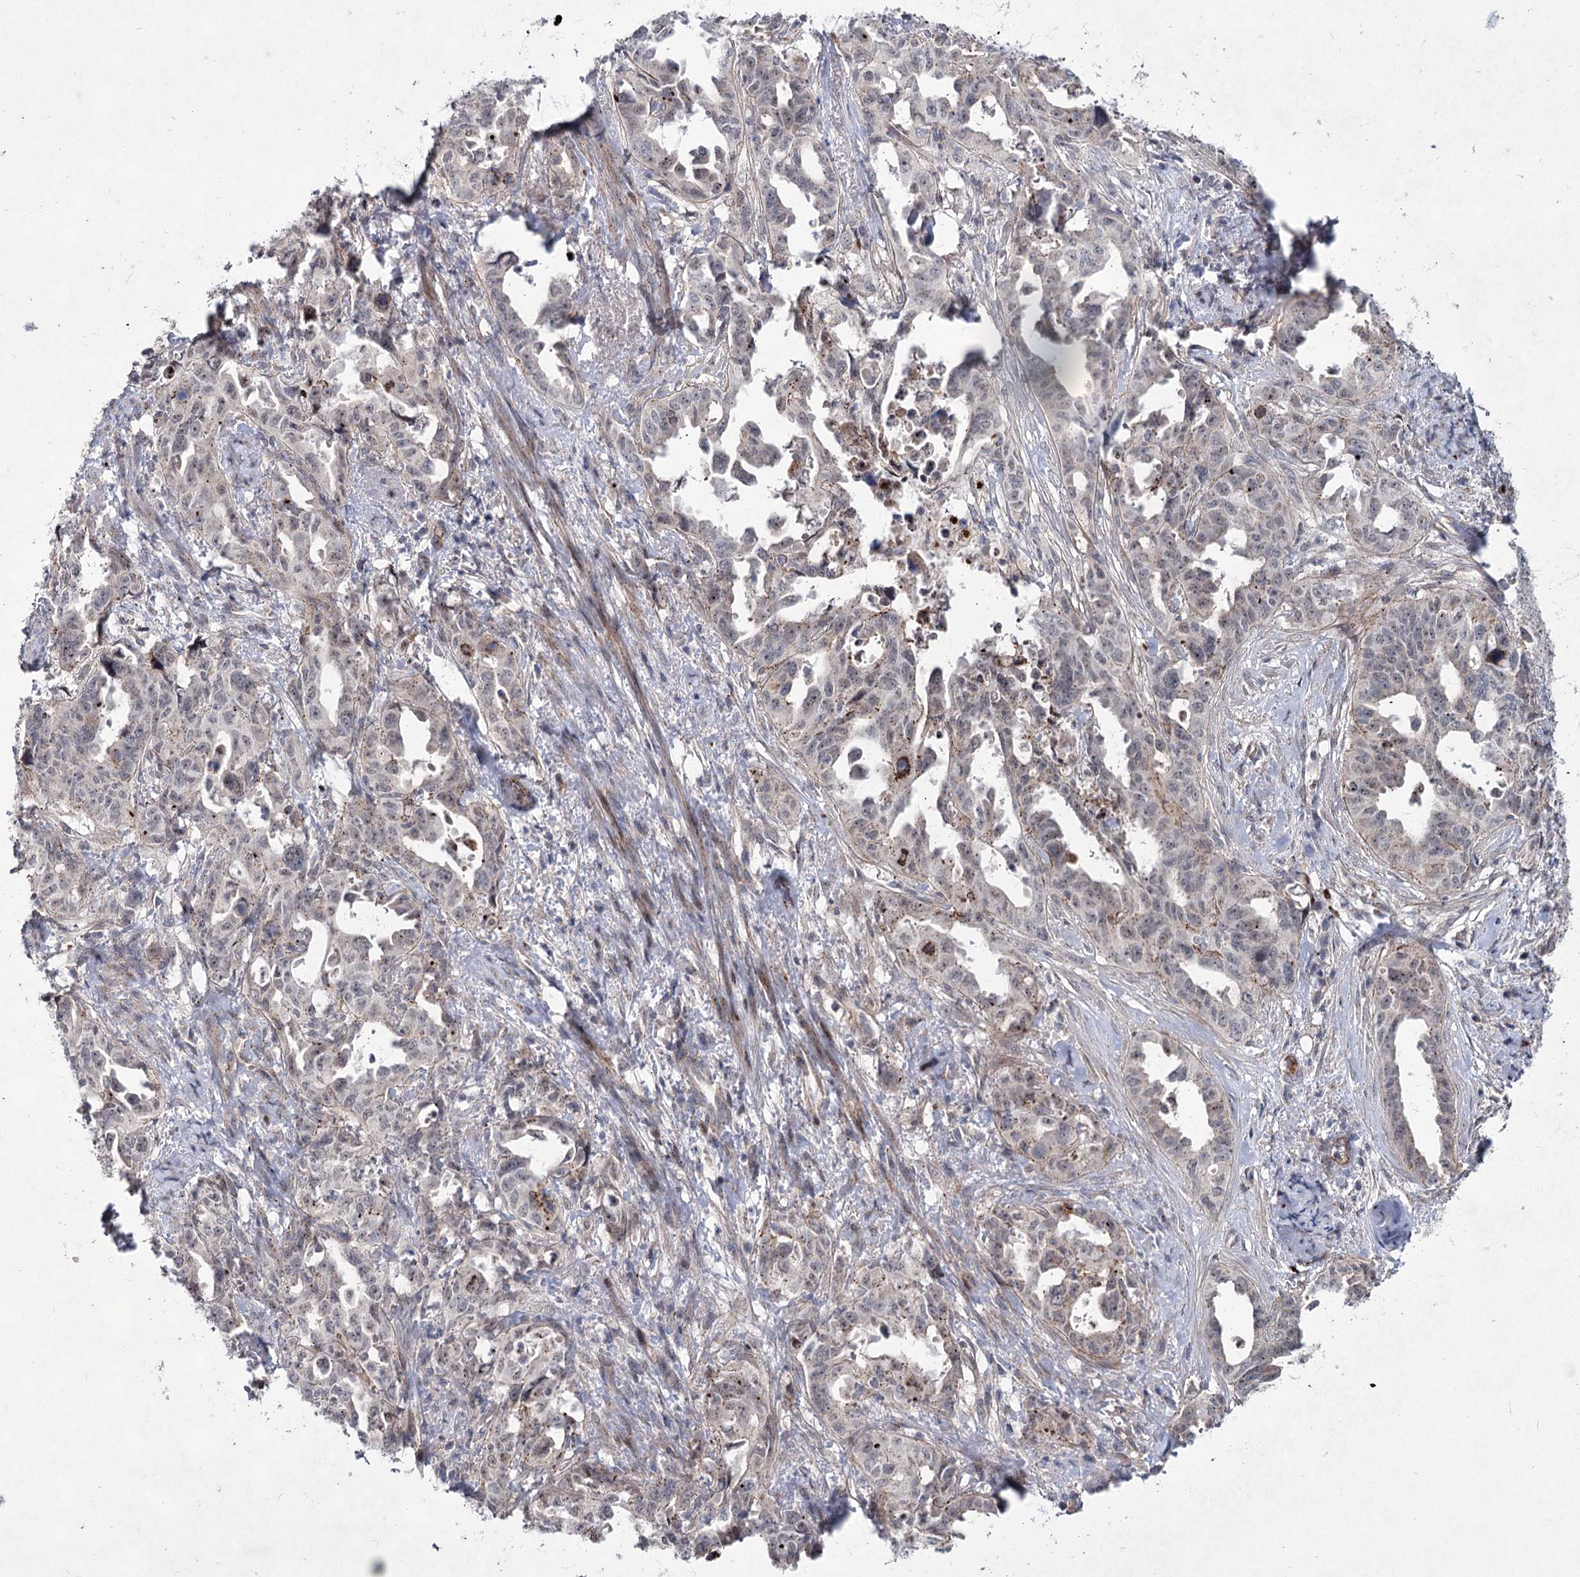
{"staining": {"intensity": "negative", "quantity": "none", "location": "none"}, "tissue": "endometrial cancer", "cell_type": "Tumor cells", "image_type": "cancer", "snomed": [{"axis": "morphology", "description": "Adenocarcinoma, NOS"}, {"axis": "topography", "description": "Endometrium"}], "caption": "A micrograph of adenocarcinoma (endometrial) stained for a protein exhibits no brown staining in tumor cells.", "gene": "ATL2", "patient": {"sex": "female", "age": 65}}